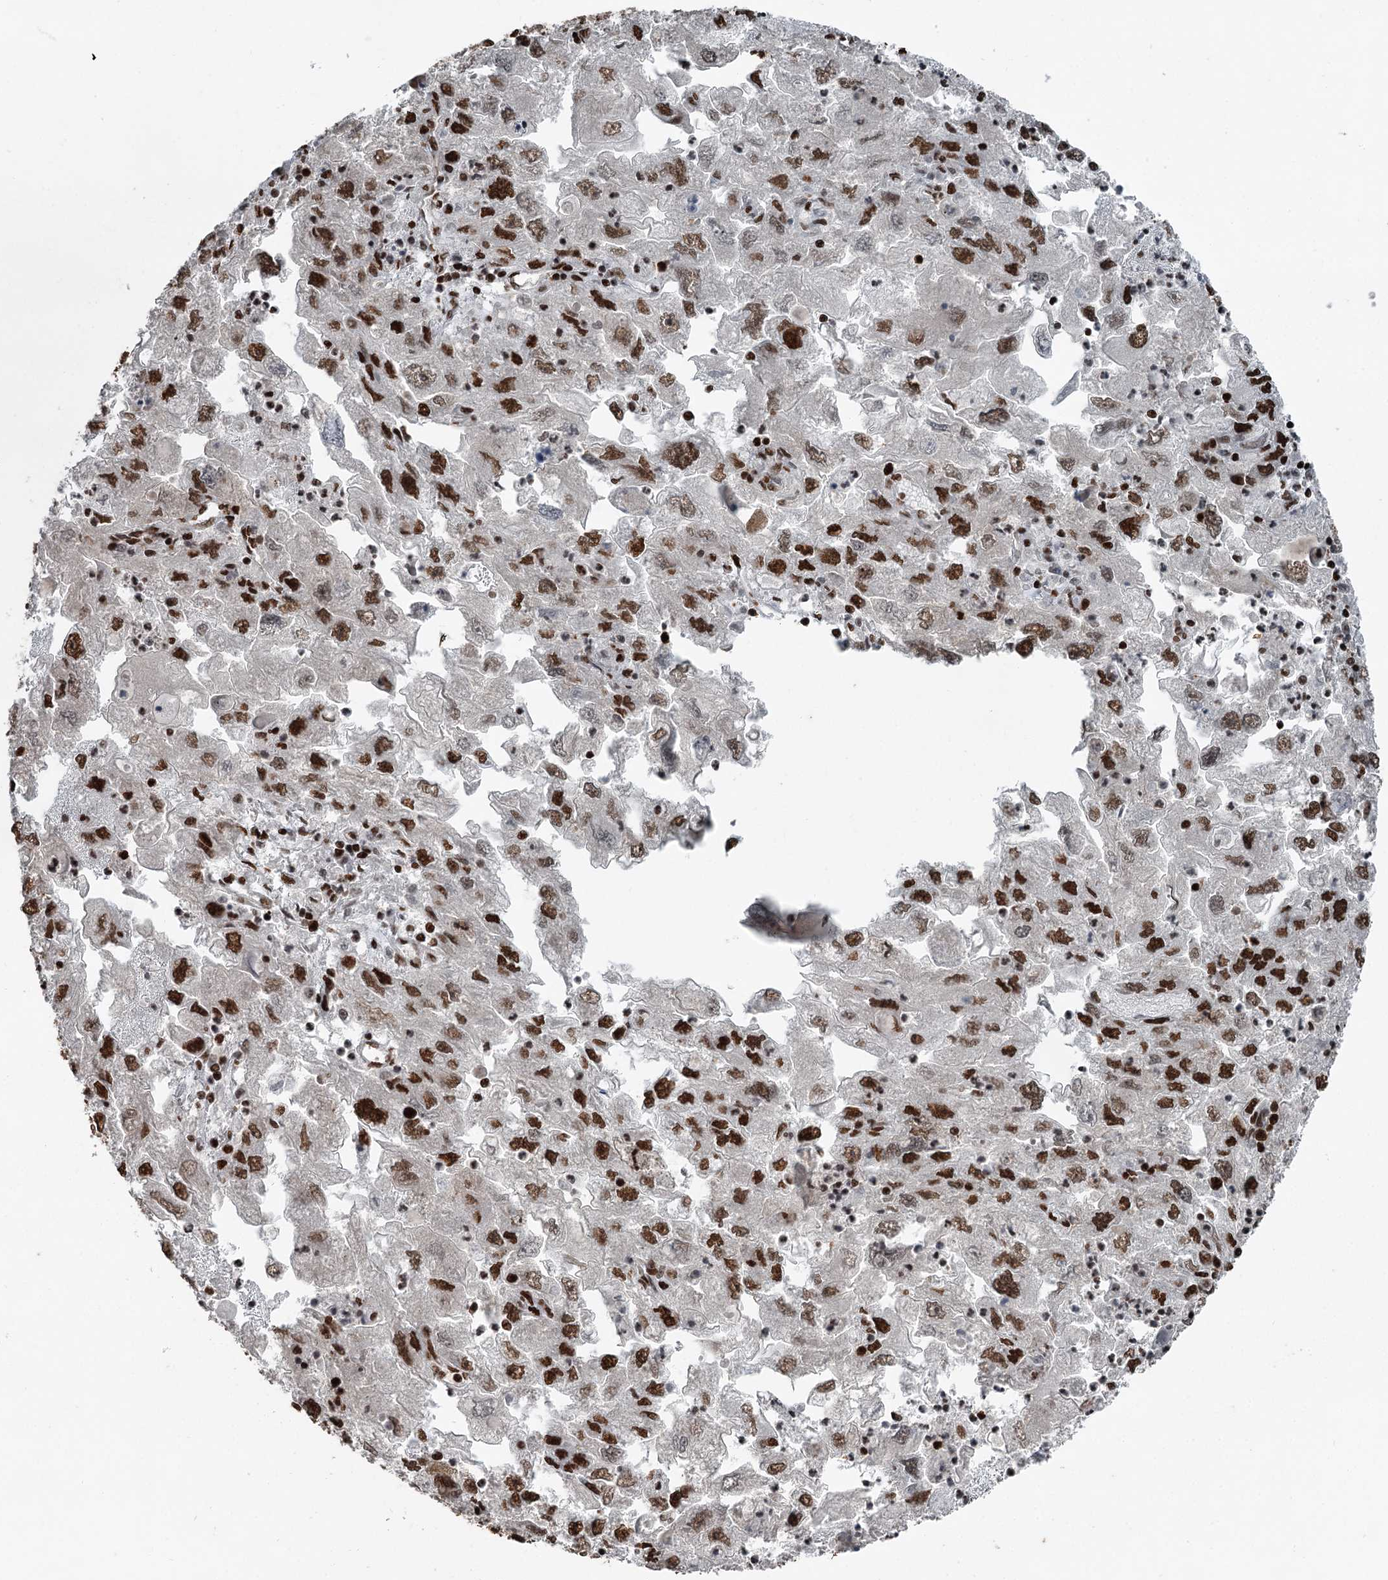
{"staining": {"intensity": "strong", "quantity": ">75%", "location": "nuclear"}, "tissue": "endometrial cancer", "cell_type": "Tumor cells", "image_type": "cancer", "snomed": [{"axis": "morphology", "description": "Adenocarcinoma, NOS"}, {"axis": "topography", "description": "Endometrium"}], "caption": "There is high levels of strong nuclear expression in tumor cells of endometrial cancer (adenocarcinoma), as demonstrated by immunohistochemical staining (brown color).", "gene": "RBBP7", "patient": {"sex": "female", "age": 49}}